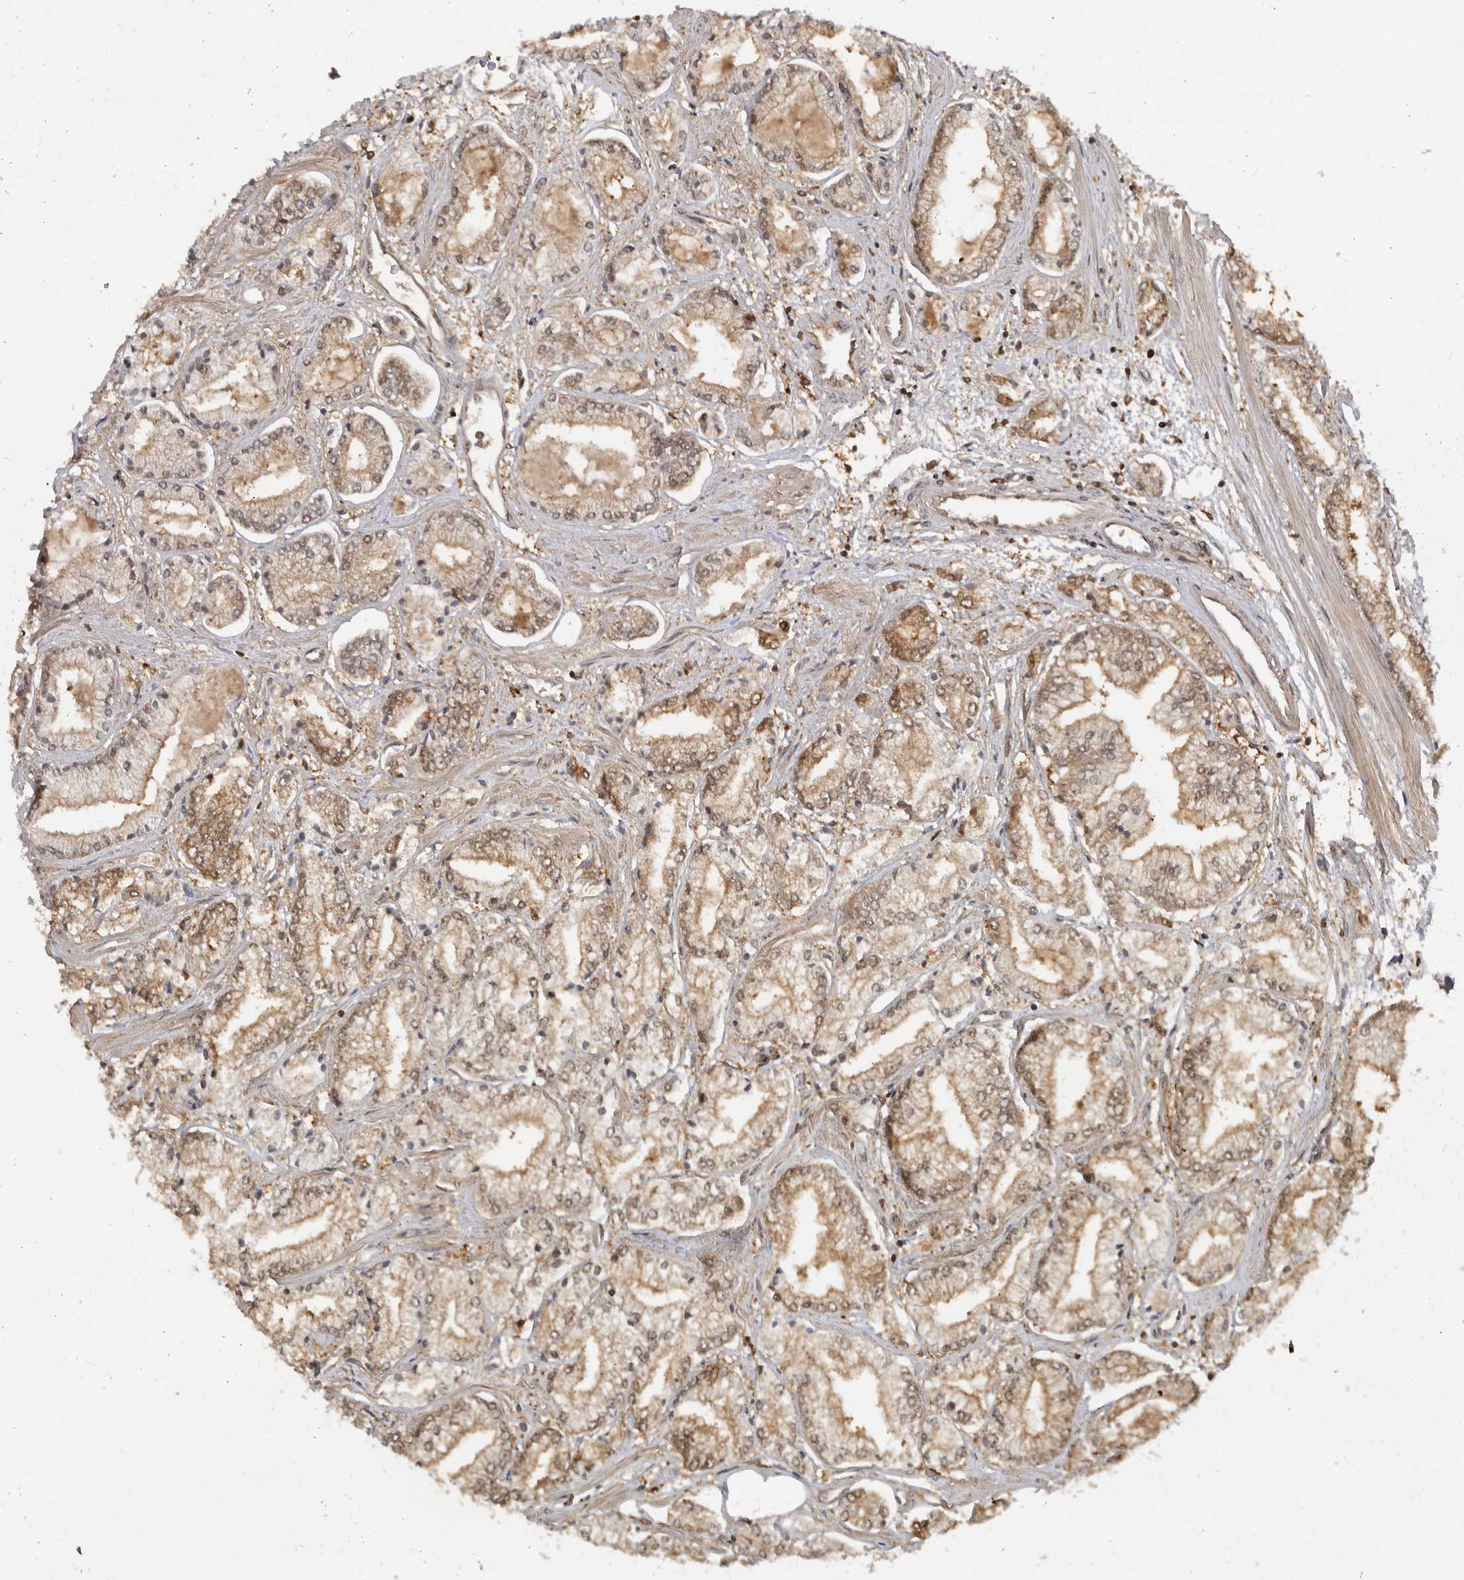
{"staining": {"intensity": "moderate", "quantity": ">75%", "location": "cytoplasmic/membranous,nuclear"}, "tissue": "prostate cancer", "cell_type": "Tumor cells", "image_type": "cancer", "snomed": [{"axis": "morphology", "description": "Adenocarcinoma, Low grade"}, {"axis": "topography", "description": "Prostate"}], "caption": "This is a photomicrograph of immunohistochemistry staining of prostate cancer, which shows moderate expression in the cytoplasmic/membranous and nuclear of tumor cells.", "gene": "ADPRS", "patient": {"sex": "male", "age": 52}}